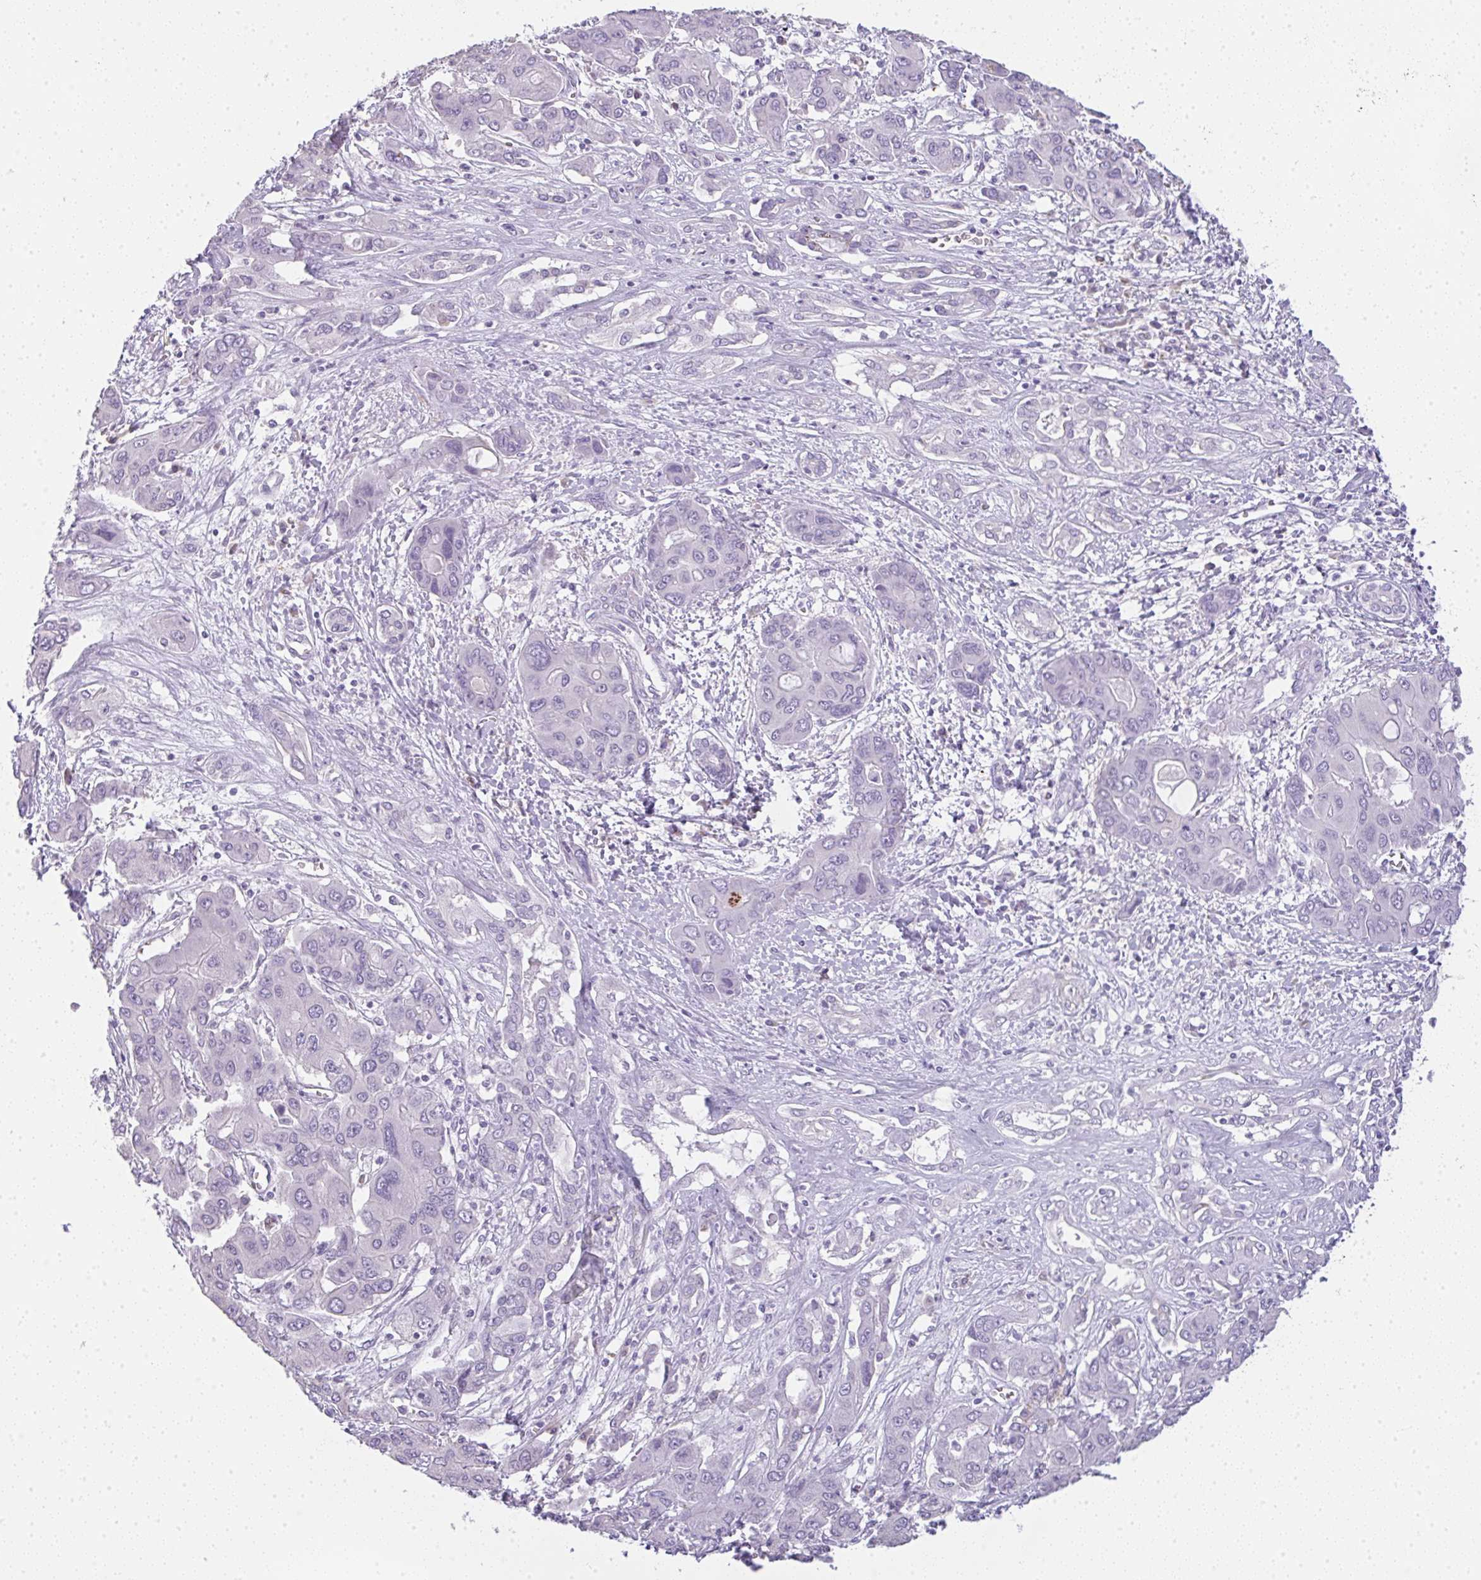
{"staining": {"intensity": "negative", "quantity": "none", "location": "none"}, "tissue": "liver cancer", "cell_type": "Tumor cells", "image_type": "cancer", "snomed": [{"axis": "morphology", "description": "Cholangiocarcinoma"}, {"axis": "topography", "description": "Liver"}], "caption": "Tumor cells are negative for brown protein staining in liver cholangiocarcinoma.", "gene": "LPAR4", "patient": {"sex": "male", "age": 67}}